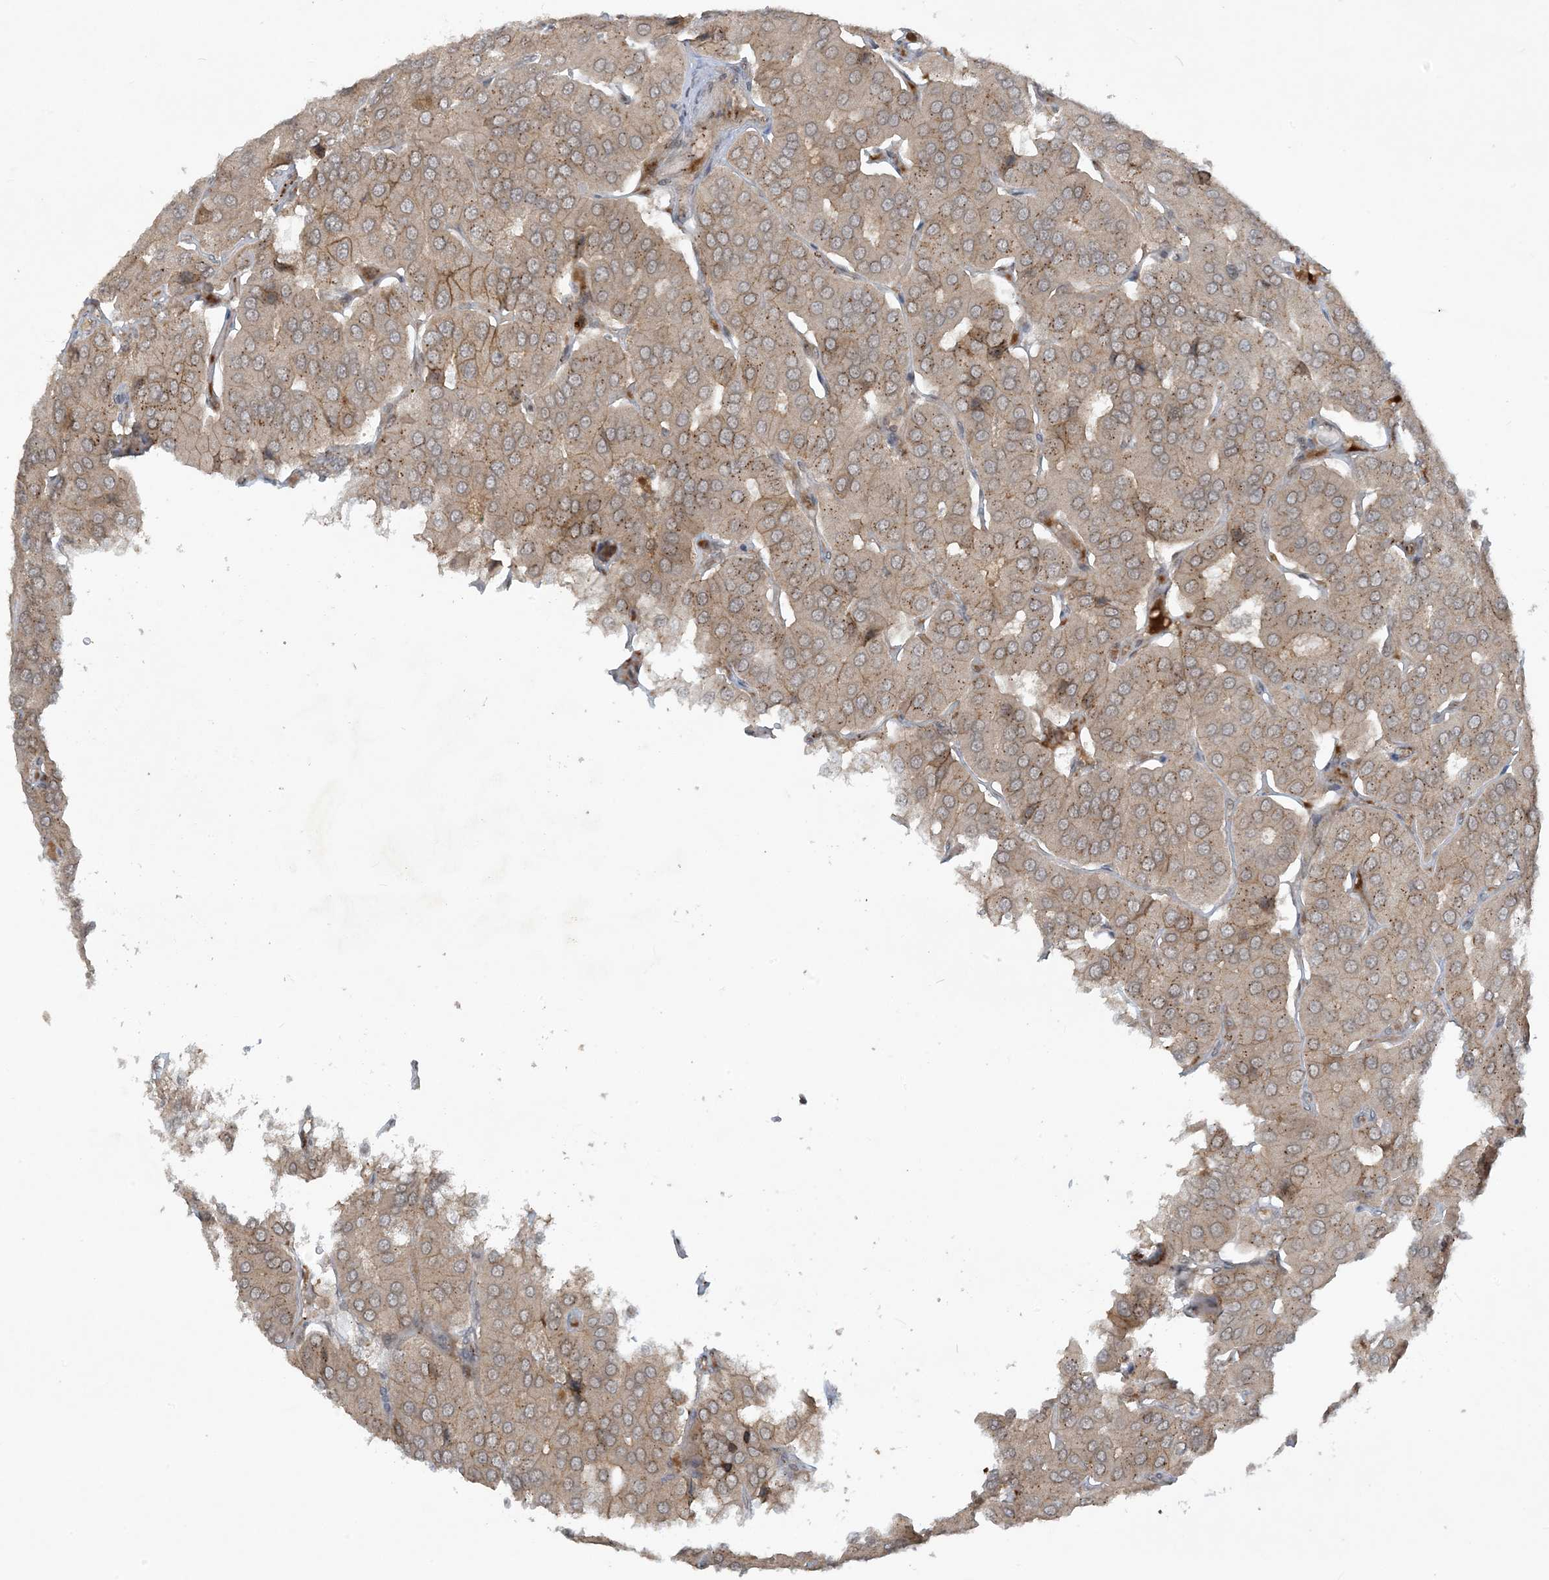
{"staining": {"intensity": "weak", "quantity": "25%-75%", "location": "cytoplasmic/membranous"}, "tissue": "parathyroid gland", "cell_type": "Glandular cells", "image_type": "normal", "snomed": [{"axis": "morphology", "description": "Normal tissue, NOS"}, {"axis": "morphology", "description": "Adenoma, NOS"}, {"axis": "topography", "description": "Parathyroid gland"}], "caption": "Weak cytoplasmic/membranous expression is seen in approximately 25%-75% of glandular cells in normal parathyroid gland.", "gene": "CERT1", "patient": {"sex": "female", "age": 86}}